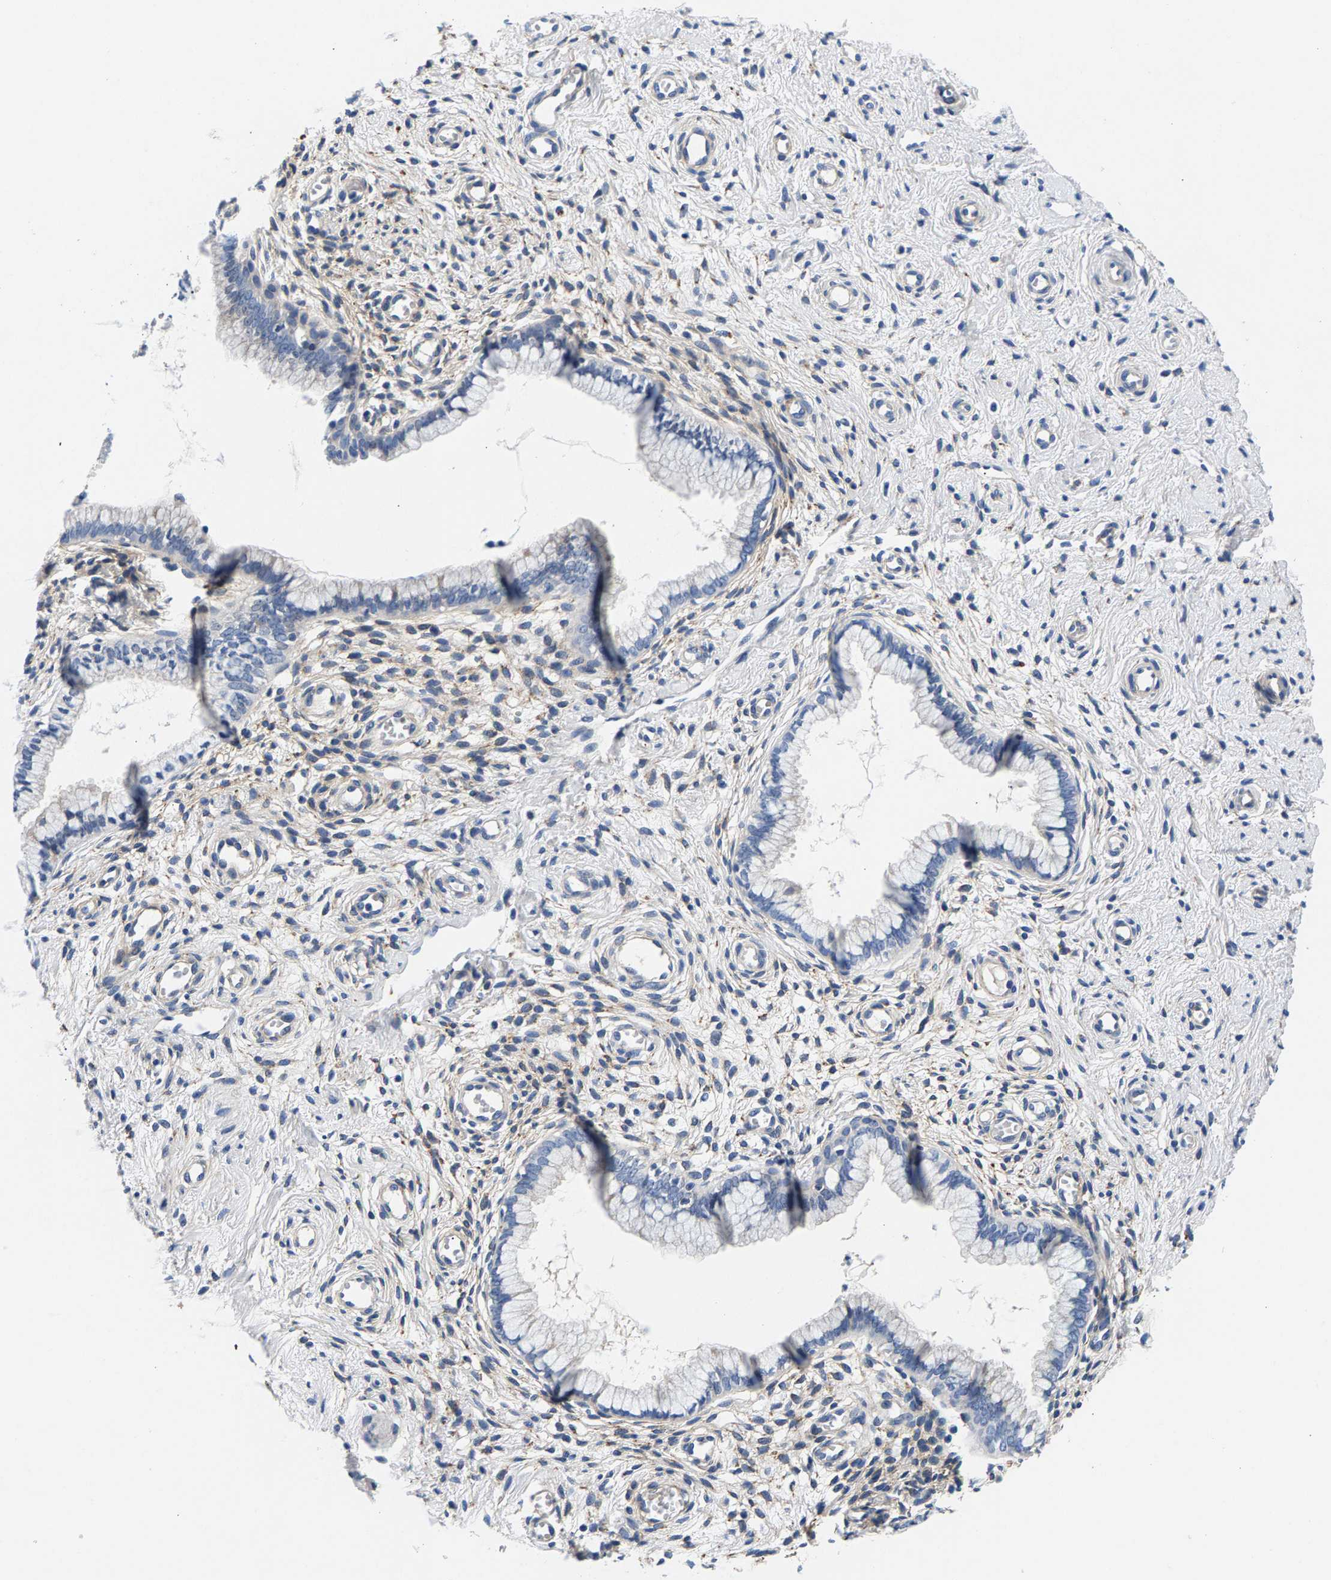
{"staining": {"intensity": "negative", "quantity": "none", "location": "none"}, "tissue": "cervix", "cell_type": "Glandular cells", "image_type": "normal", "snomed": [{"axis": "morphology", "description": "Normal tissue, NOS"}, {"axis": "topography", "description": "Cervix"}], "caption": "IHC photomicrograph of benign cervix: human cervix stained with DAB (3,3'-diaminobenzidine) shows no significant protein expression in glandular cells.", "gene": "P2RY4", "patient": {"sex": "female", "age": 65}}